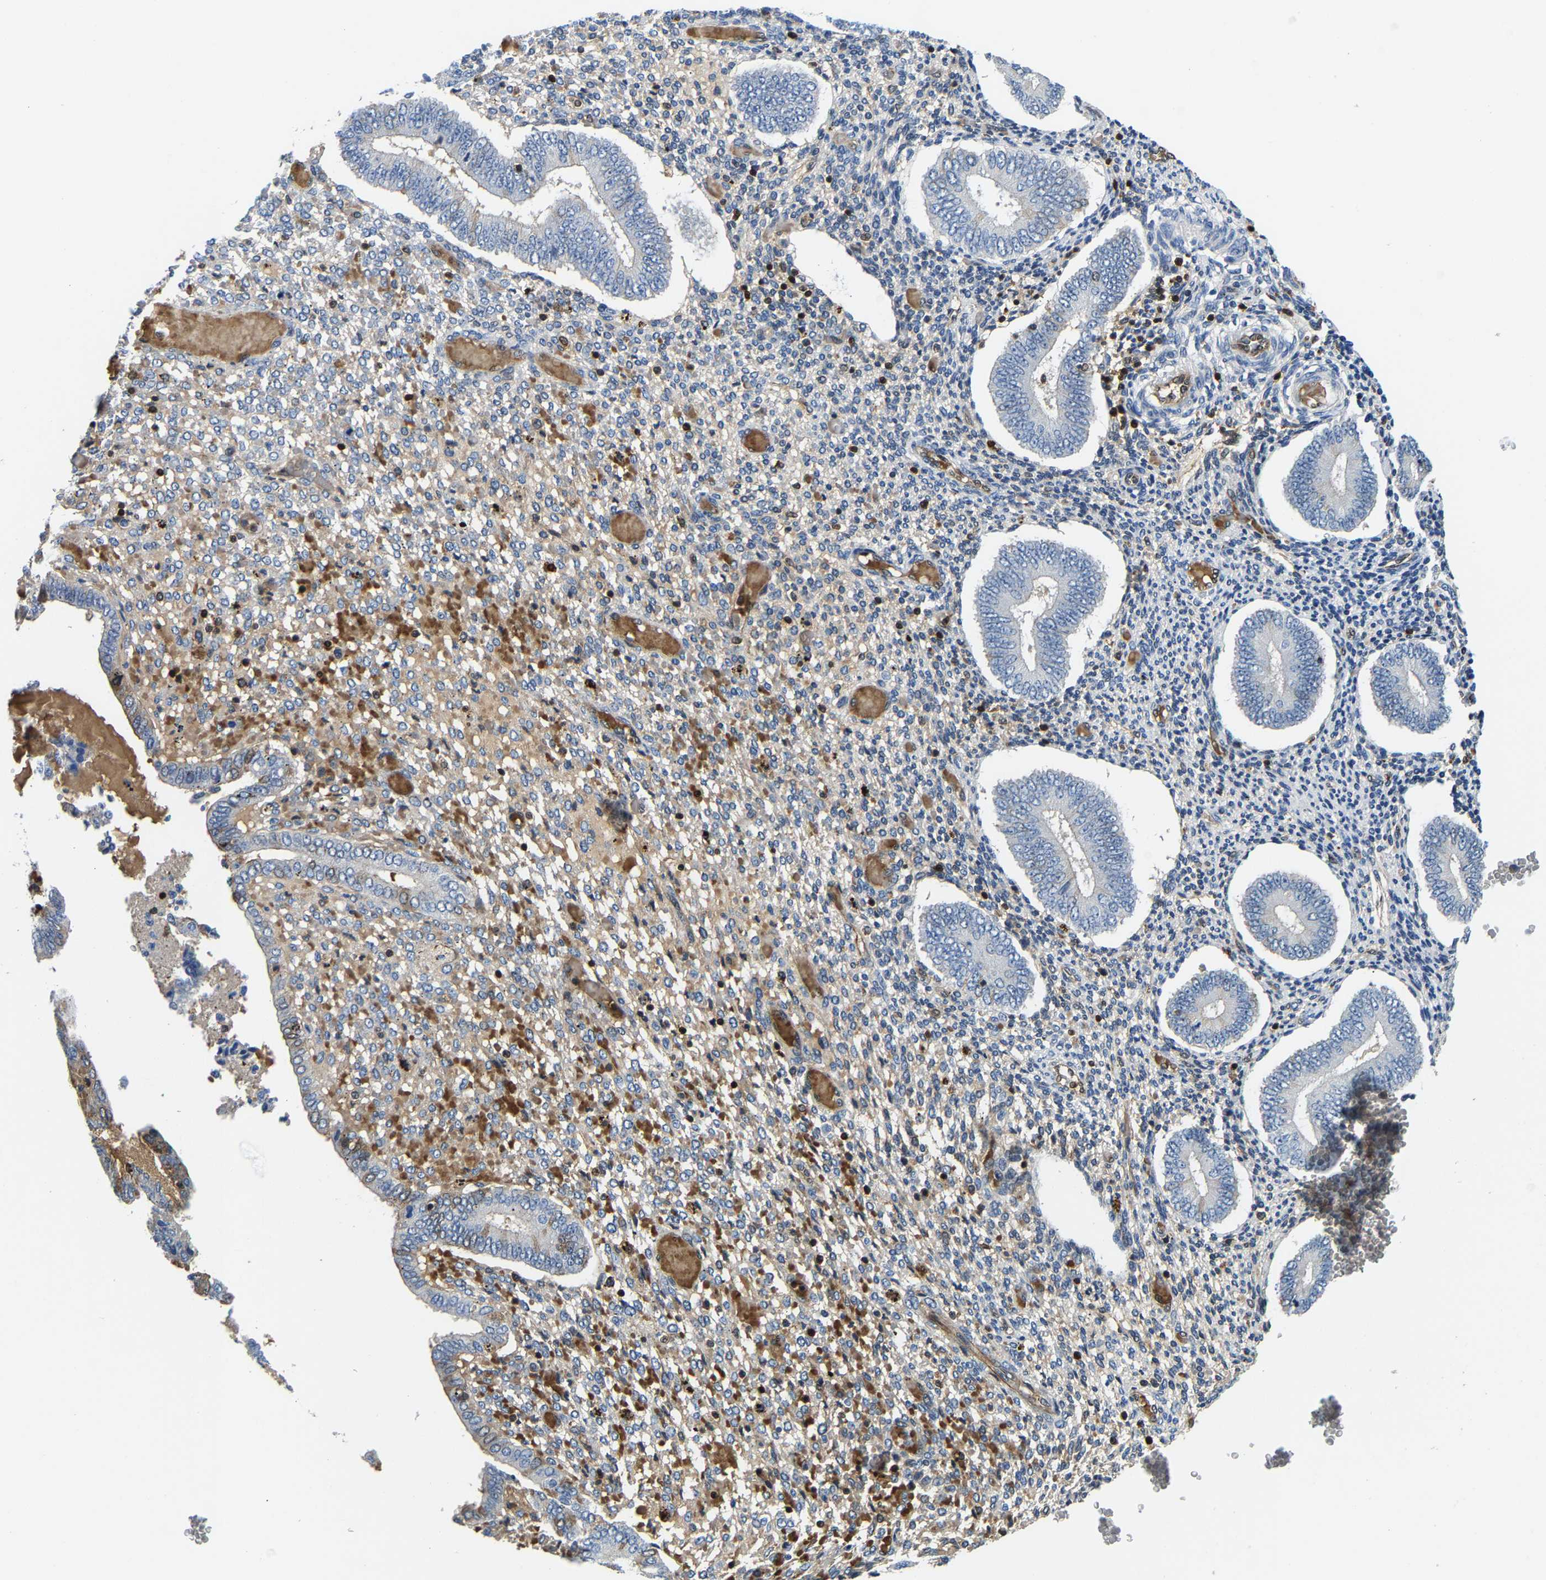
{"staining": {"intensity": "negative", "quantity": "none", "location": "none"}, "tissue": "endometrium", "cell_type": "Cells in endometrial stroma", "image_type": "normal", "snomed": [{"axis": "morphology", "description": "Normal tissue, NOS"}, {"axis": "topography", "description": "Endometrium"}], "caption": "Immunohistochemistry of benign human endometrium reveals no staining in cells in endometrial stroma. (Stains: DAB immunohistochemistry with hematoxylin counter stain, Microscopy: brightfield microscopy at high magnification).", "gene": "GIMAP7", "patient": {"sex": "female", "age": 42}}